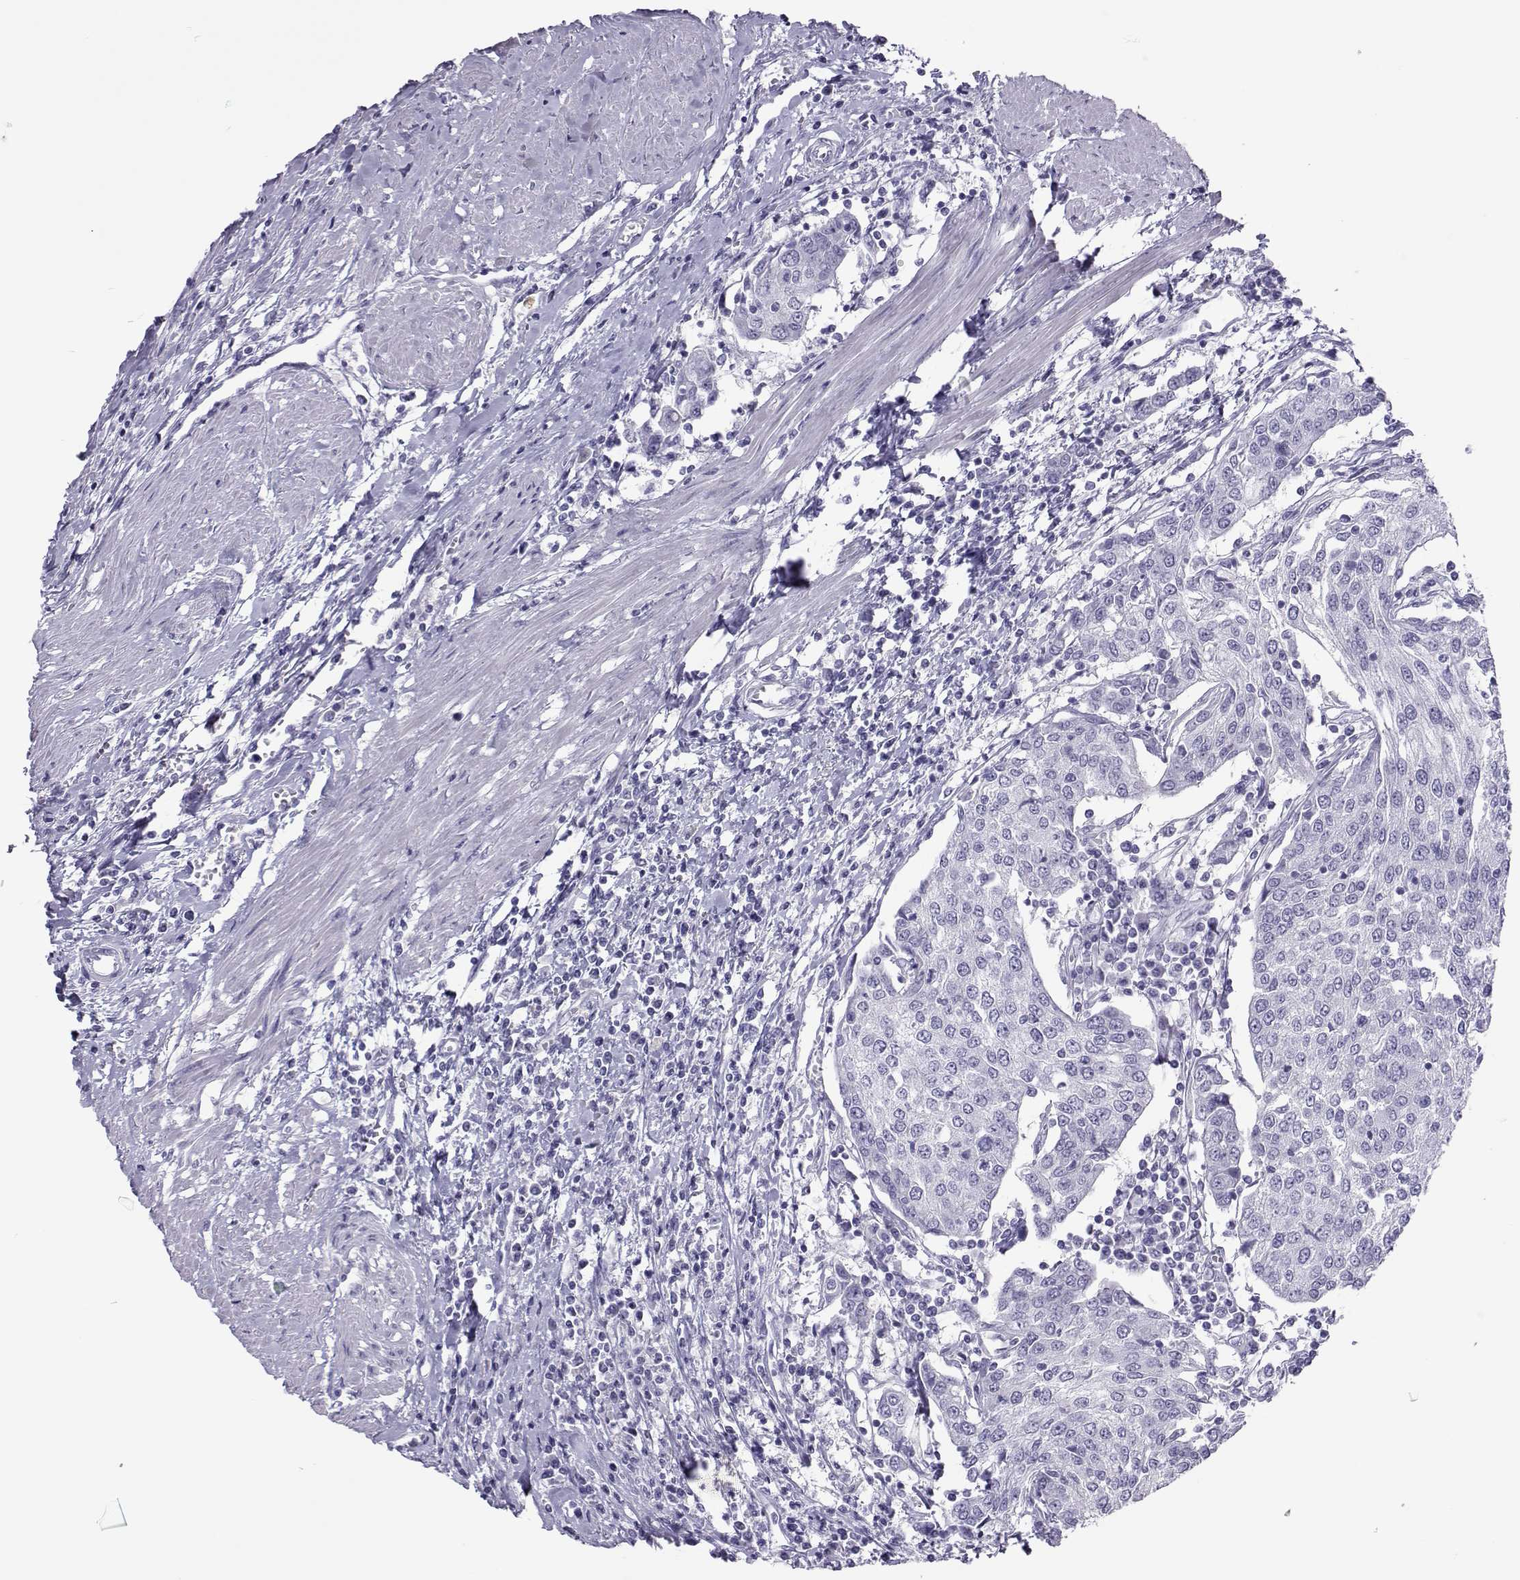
{"staining": {"intensity": "negative", "quantity": "none", "location": "none"}, "tissue": "urothelial cancer", "cell_type": "Tumor cells", "image_type": "cancer", "snomed": [{"axis": "morphology", "description": "Urothelial carcinoma, High grade"}, {"axis": "topography", "description": "Urinary bladder"}], "caption": "The micrograph demonstrates no staining of tumor cells in urothelial cancer. Nuclei are stained in blue.", "gene": "TRPM7", "patient": {"sex": "female", "age": 85}}